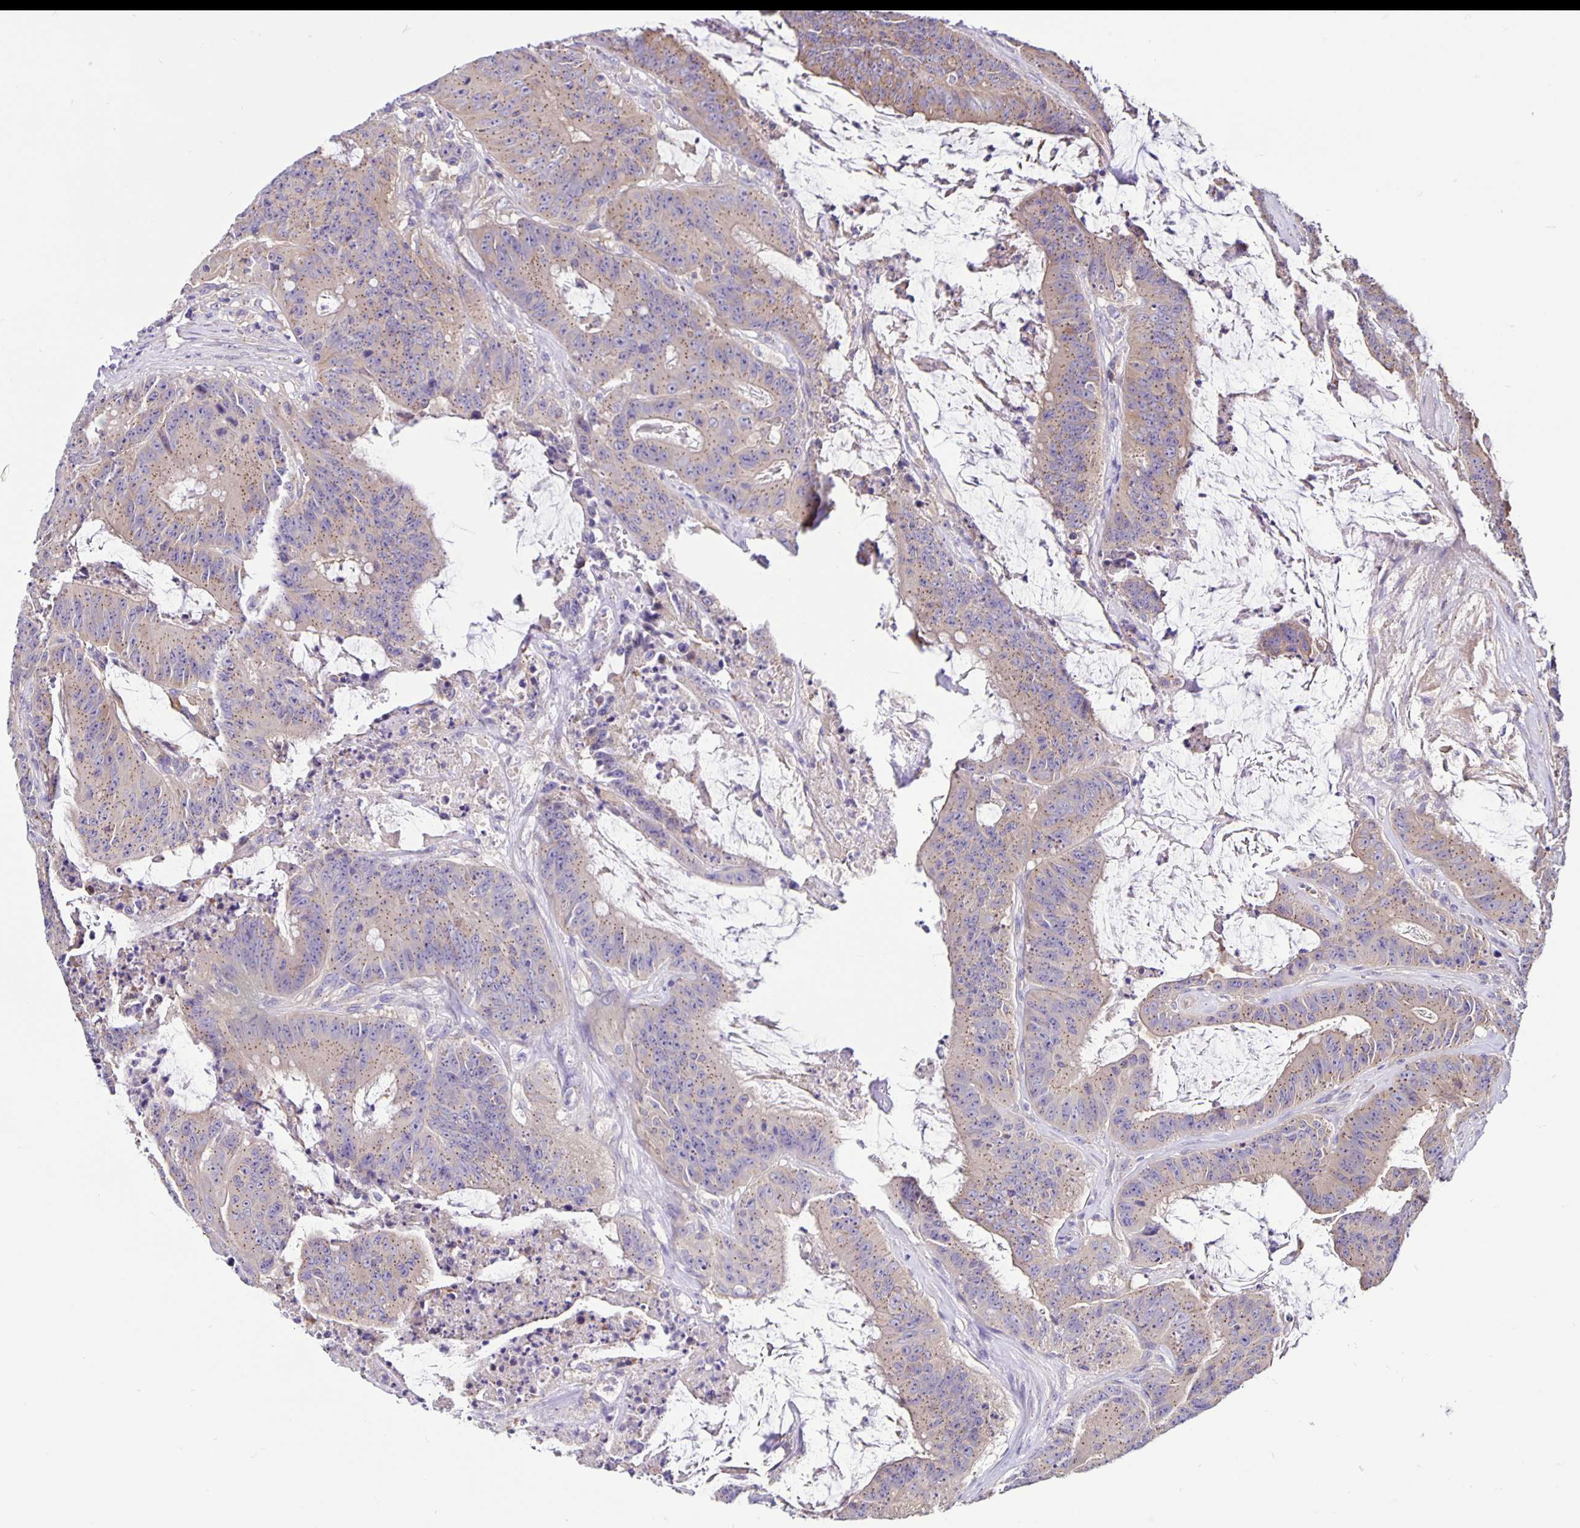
{"staining": {"intensity": "weak", "quantity": "25%-75%", "location": "cytoplasmic/membranous"}, "tissue": "colorectal cancer", "cell_type": "Tumor cells", "image_type": "cancer", "snomed": [{"axis": "morphology", "description": "Adenocarcinoma, NOS"}, {"axis": "topography", "description": "Colon"}], "caption": "Immunohistochemistry photomicrograph of colorectal cancer stained for a protein (brown), which shows low levels of weak cytoplasmic/membranous positivity in about 25%-75% of tumor cells.", "gene": "SNX5", "patient": {"sex": "male", "age": 33}}